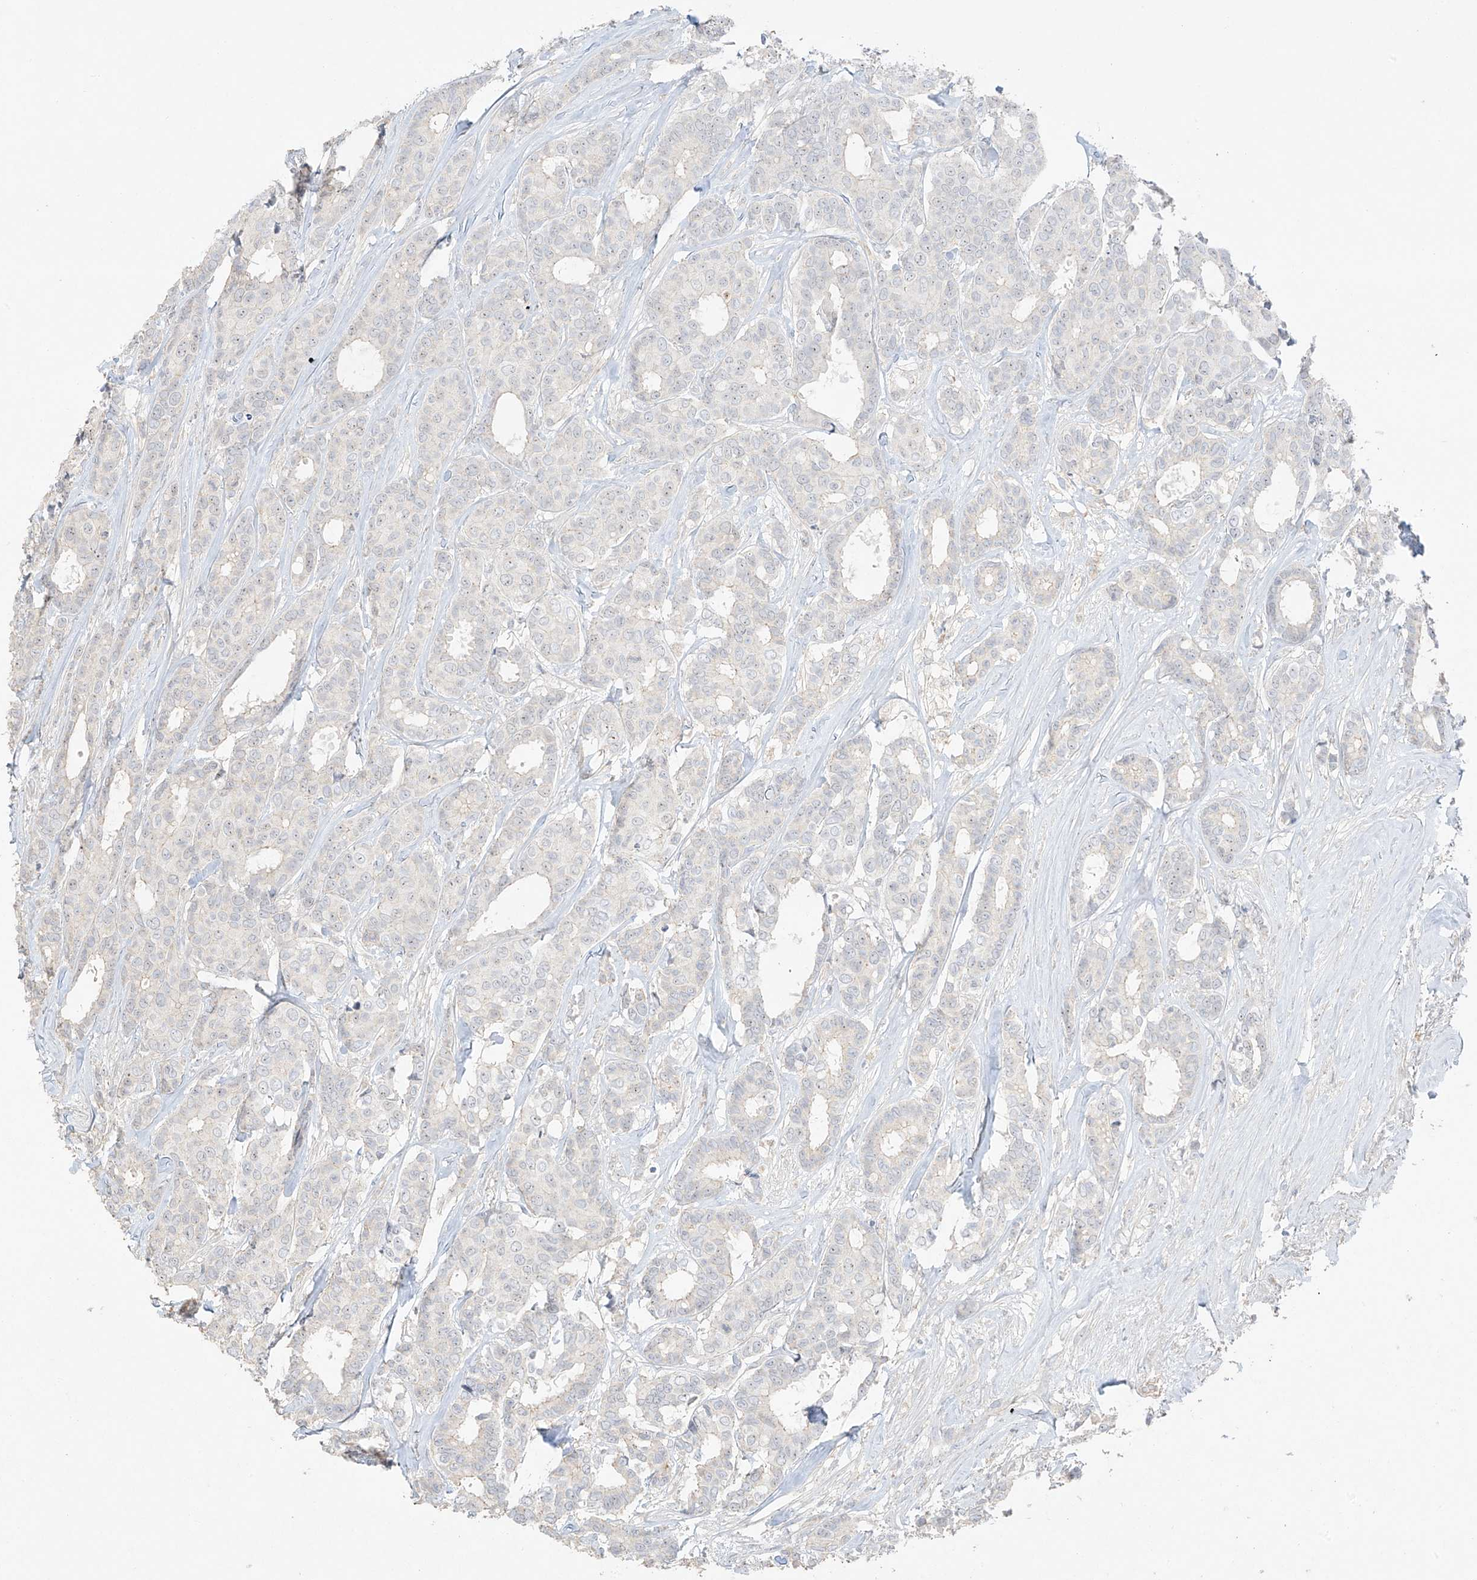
{"staining": {"intensity": "weak", "quantity": "<25%", "location": "cytoplasmic/membranous"}, "tissue": "breast cancer", "cell_type": "Tumor cells", "image_type": "cancer", "snomed": [{"axis": "morphology", "description": "Duct carcinoma"}, {"axis": "topography", "description": "Breast"}], "caption": "IHC of breast cancer exhibits no expression in tumor cells.", "gene": "ZBTB41", "patient": {"sex": "female", "age": 87}}